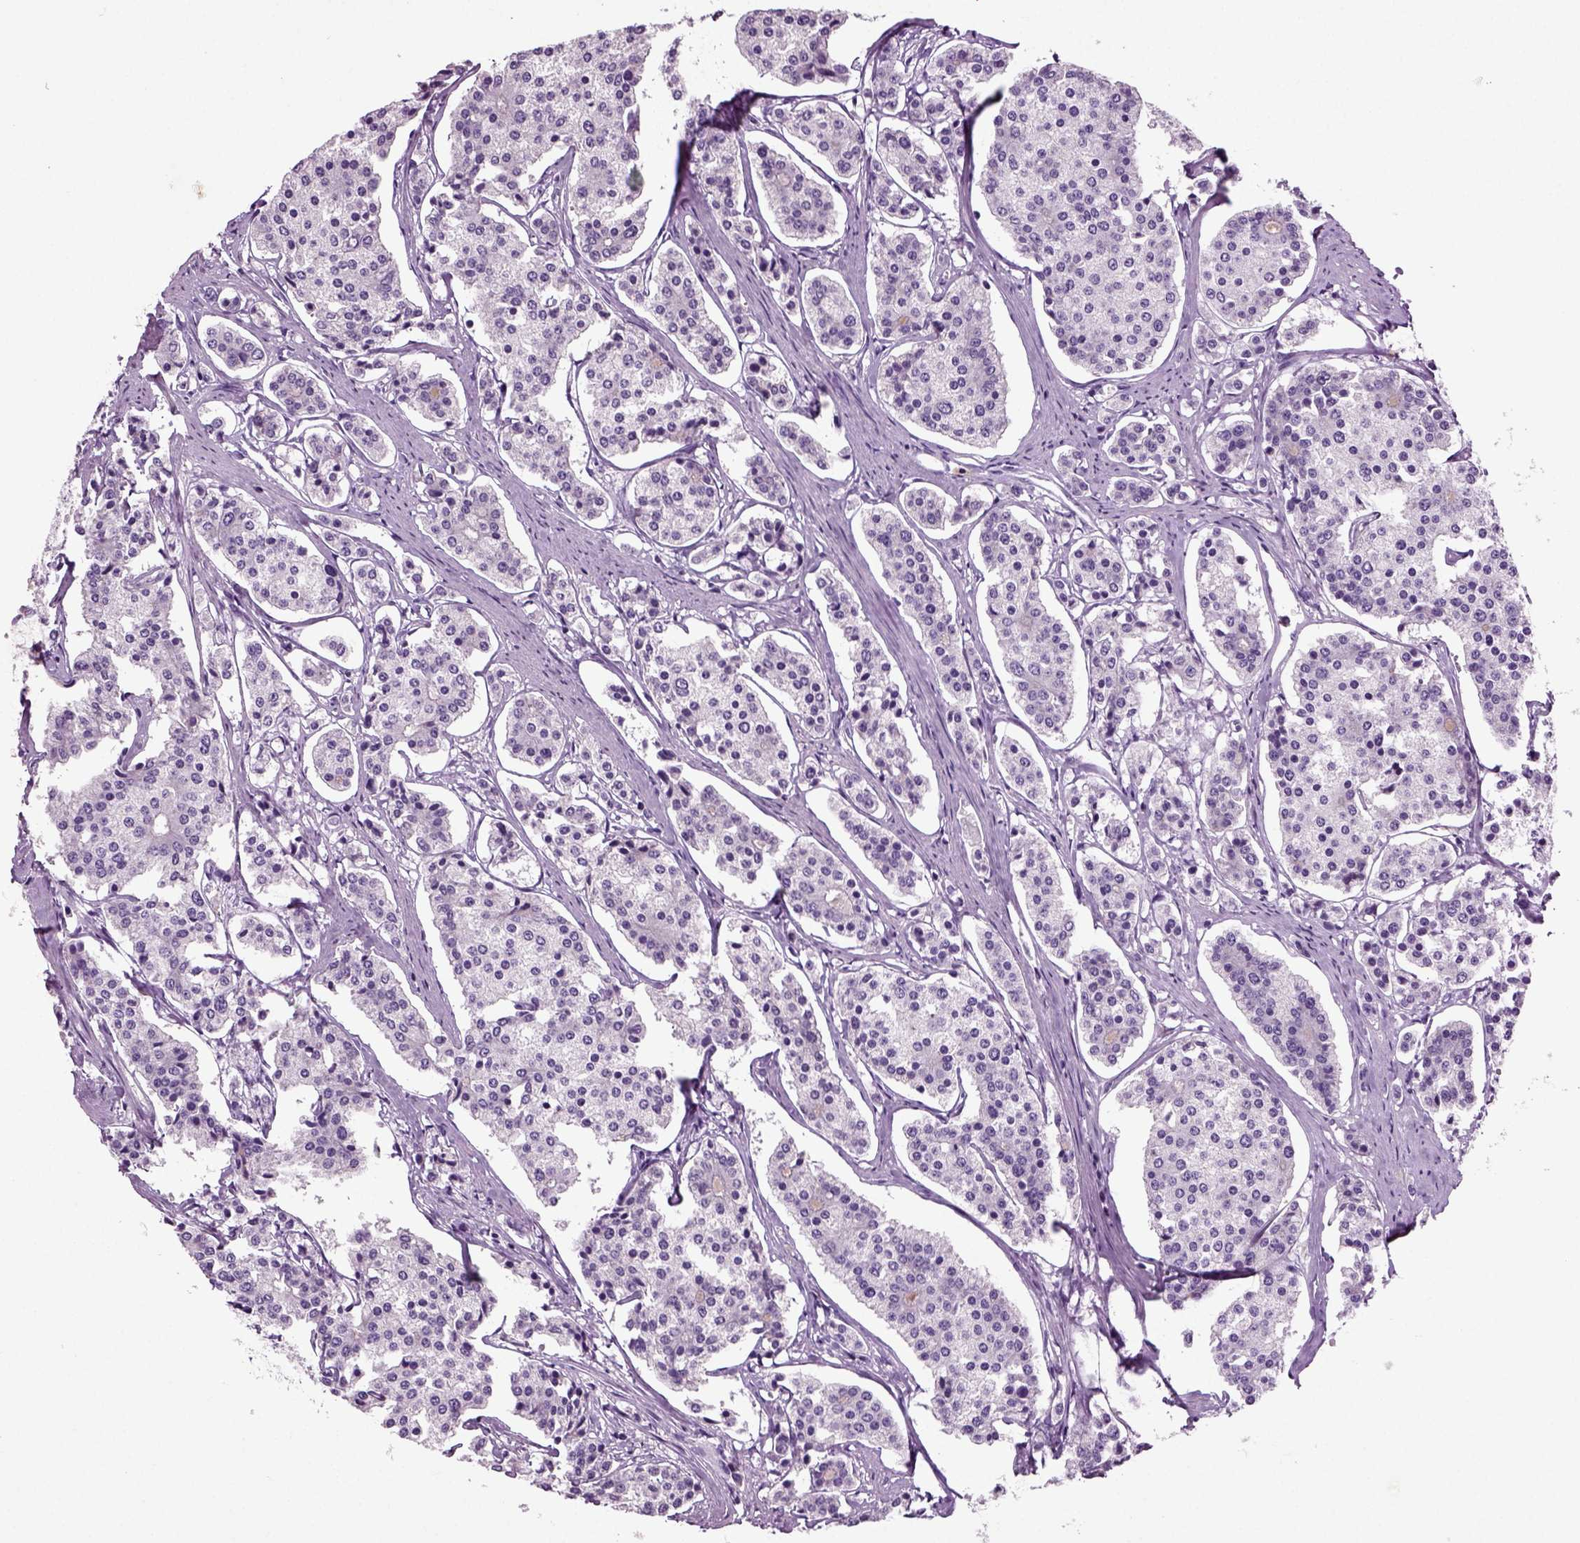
{"staining": {"intensity": "negative", "quantity": "none", "location": "none"}, "tissue": "carcinoid", "cell_type": "Tumor cells", "image_type": "cancer", "snomed": [{"axis": "morphology", "description": "Carcinoid, malignant, NOS"}, {"axis": "topography", "description": "Small intestine"}], "caption": "A micrograph of human carcinoid (malignant) is negative for staining in tumor cells.", "gene": "COL9A2", "patient": {"sex": "female", "age": 65}}